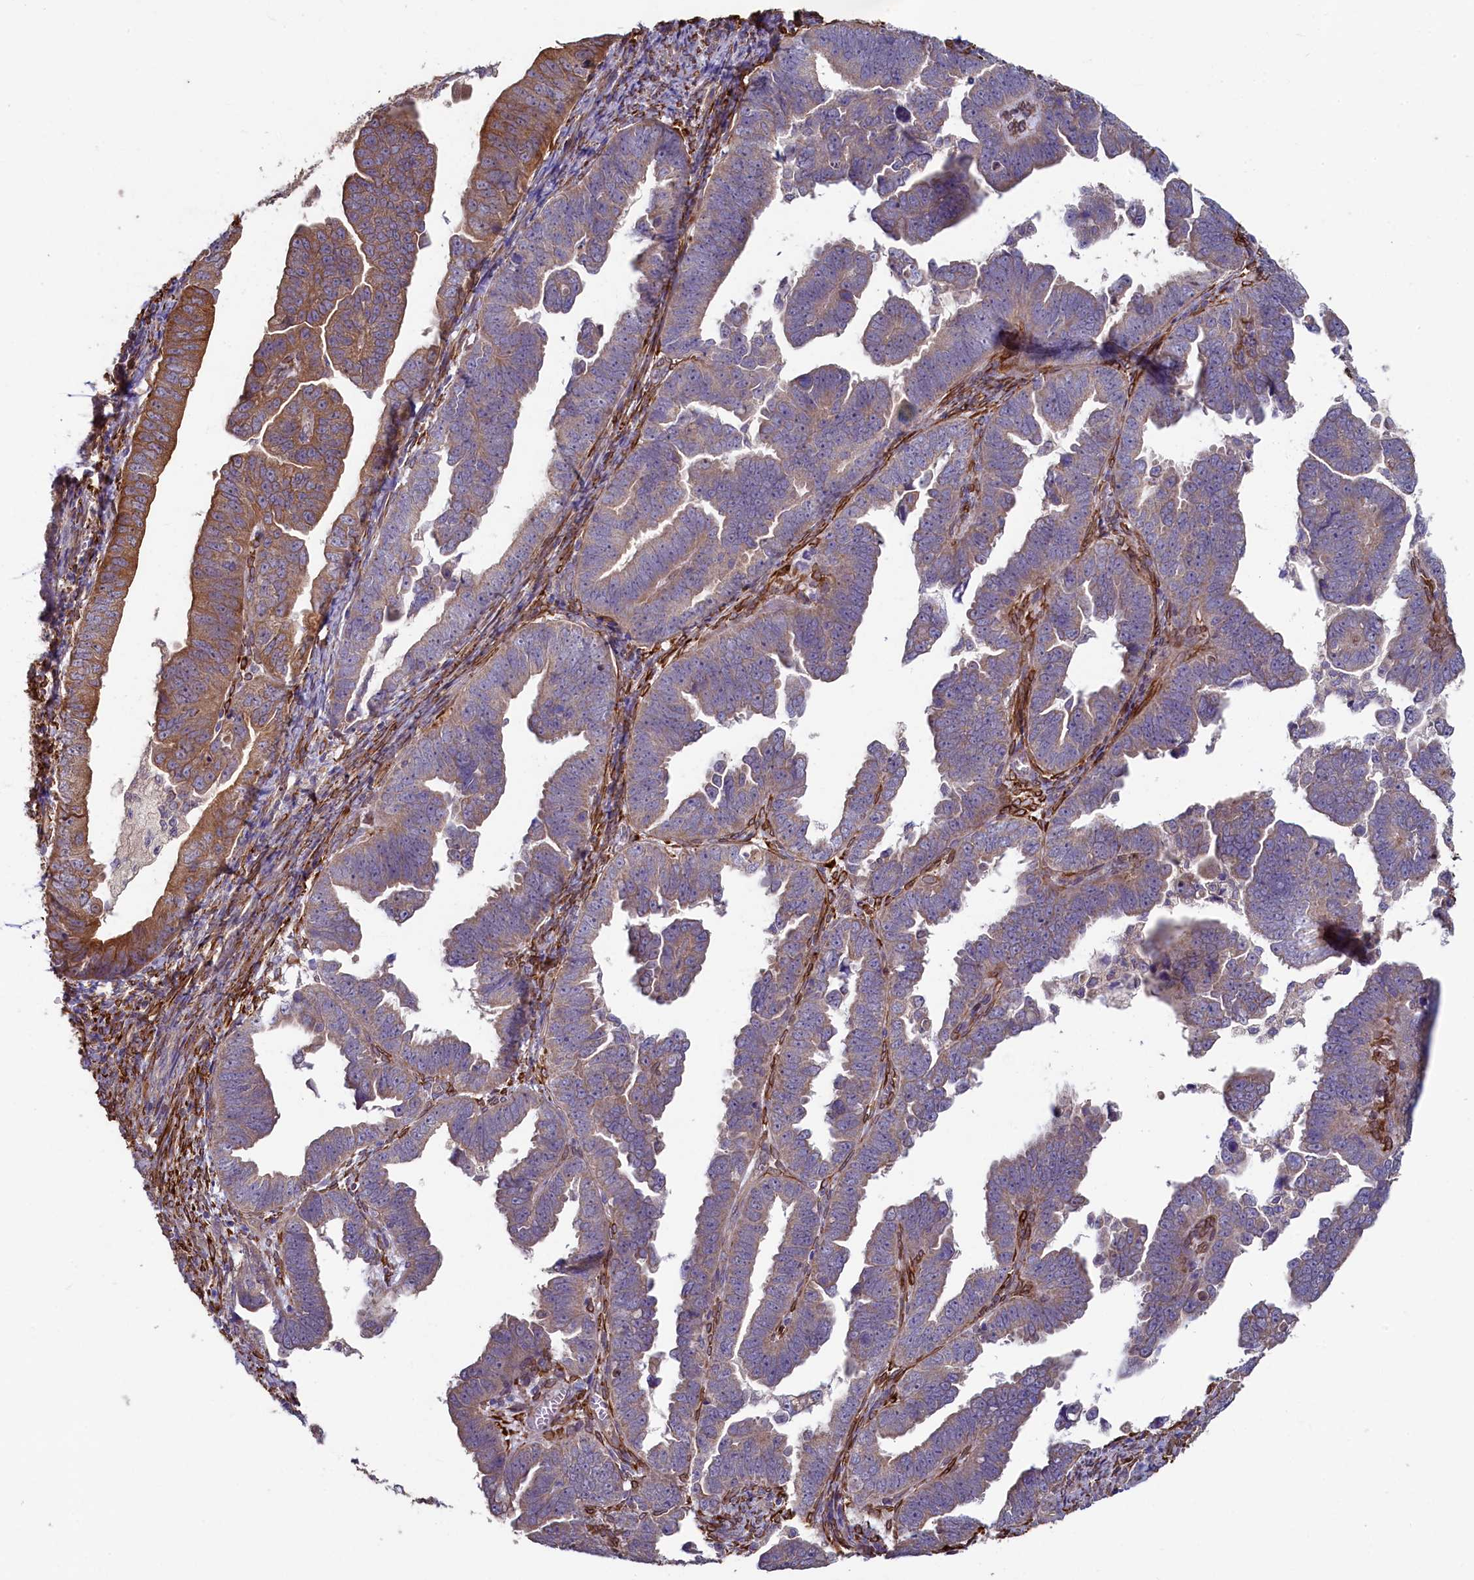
{"staining": {"intensity": "moderate", "quantity": ">75%", "location": "cytoplasmic/membranous"}, "tissue": "endometrial cancer", "cell_type": "Tumor cells", "image_type": "cancer", "snomed": [{"axis": "morphology", "description": "Adenocarcinoma, NOS"}, {"axis": "topography", "description": "Endometrium"}], "caption": "Human endometrial adenocarcinoma stained with a brown dye demonstrates moderate cytoplasmic/membranous positive expression in about >75% of tumor cells.", "gene": "SPATA2L", "patient": {"sex": "female", "age": 75}}